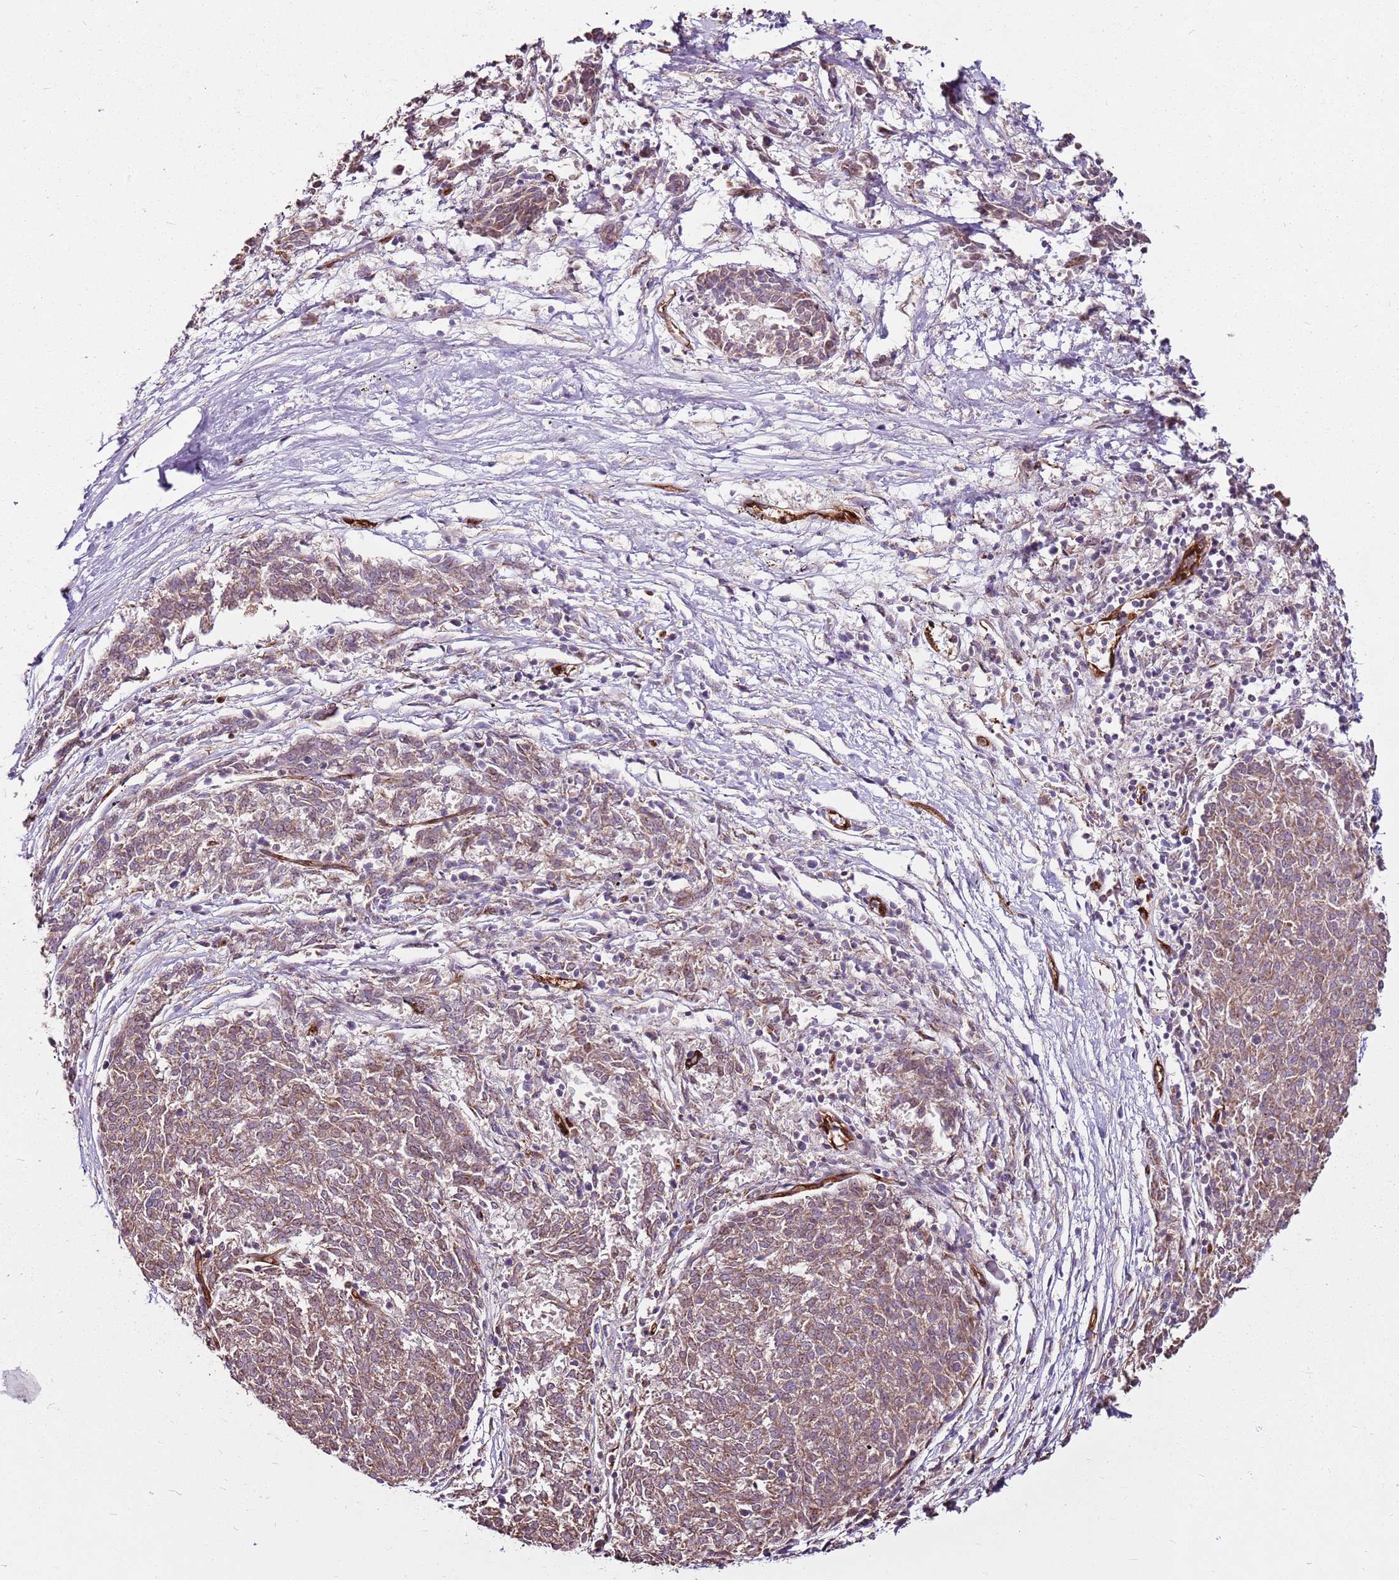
{"staining": {"intensity": "weak", "quantity": ">75%", "location": "cytoplasmic/membranous"}, "tissue": "melanoma", "cell_type": "Tumor cells", "image_type": "cancer", "snomed": [{"axis": "morphology", "description": "Malignant melanoma, NOS"}, {"axis": "topography", "description": "Skin"}], "caption": "Brown immunohistochemical staining in malignant melanoma demonstrates weak cytoplasmic/membranous staining in about >75% of tumor cells. (DAB IHC, brown staining for protein, blue staining for nuclei).", "gene": "ZNF827", "patient": {"sex": "female", "age": 72}}